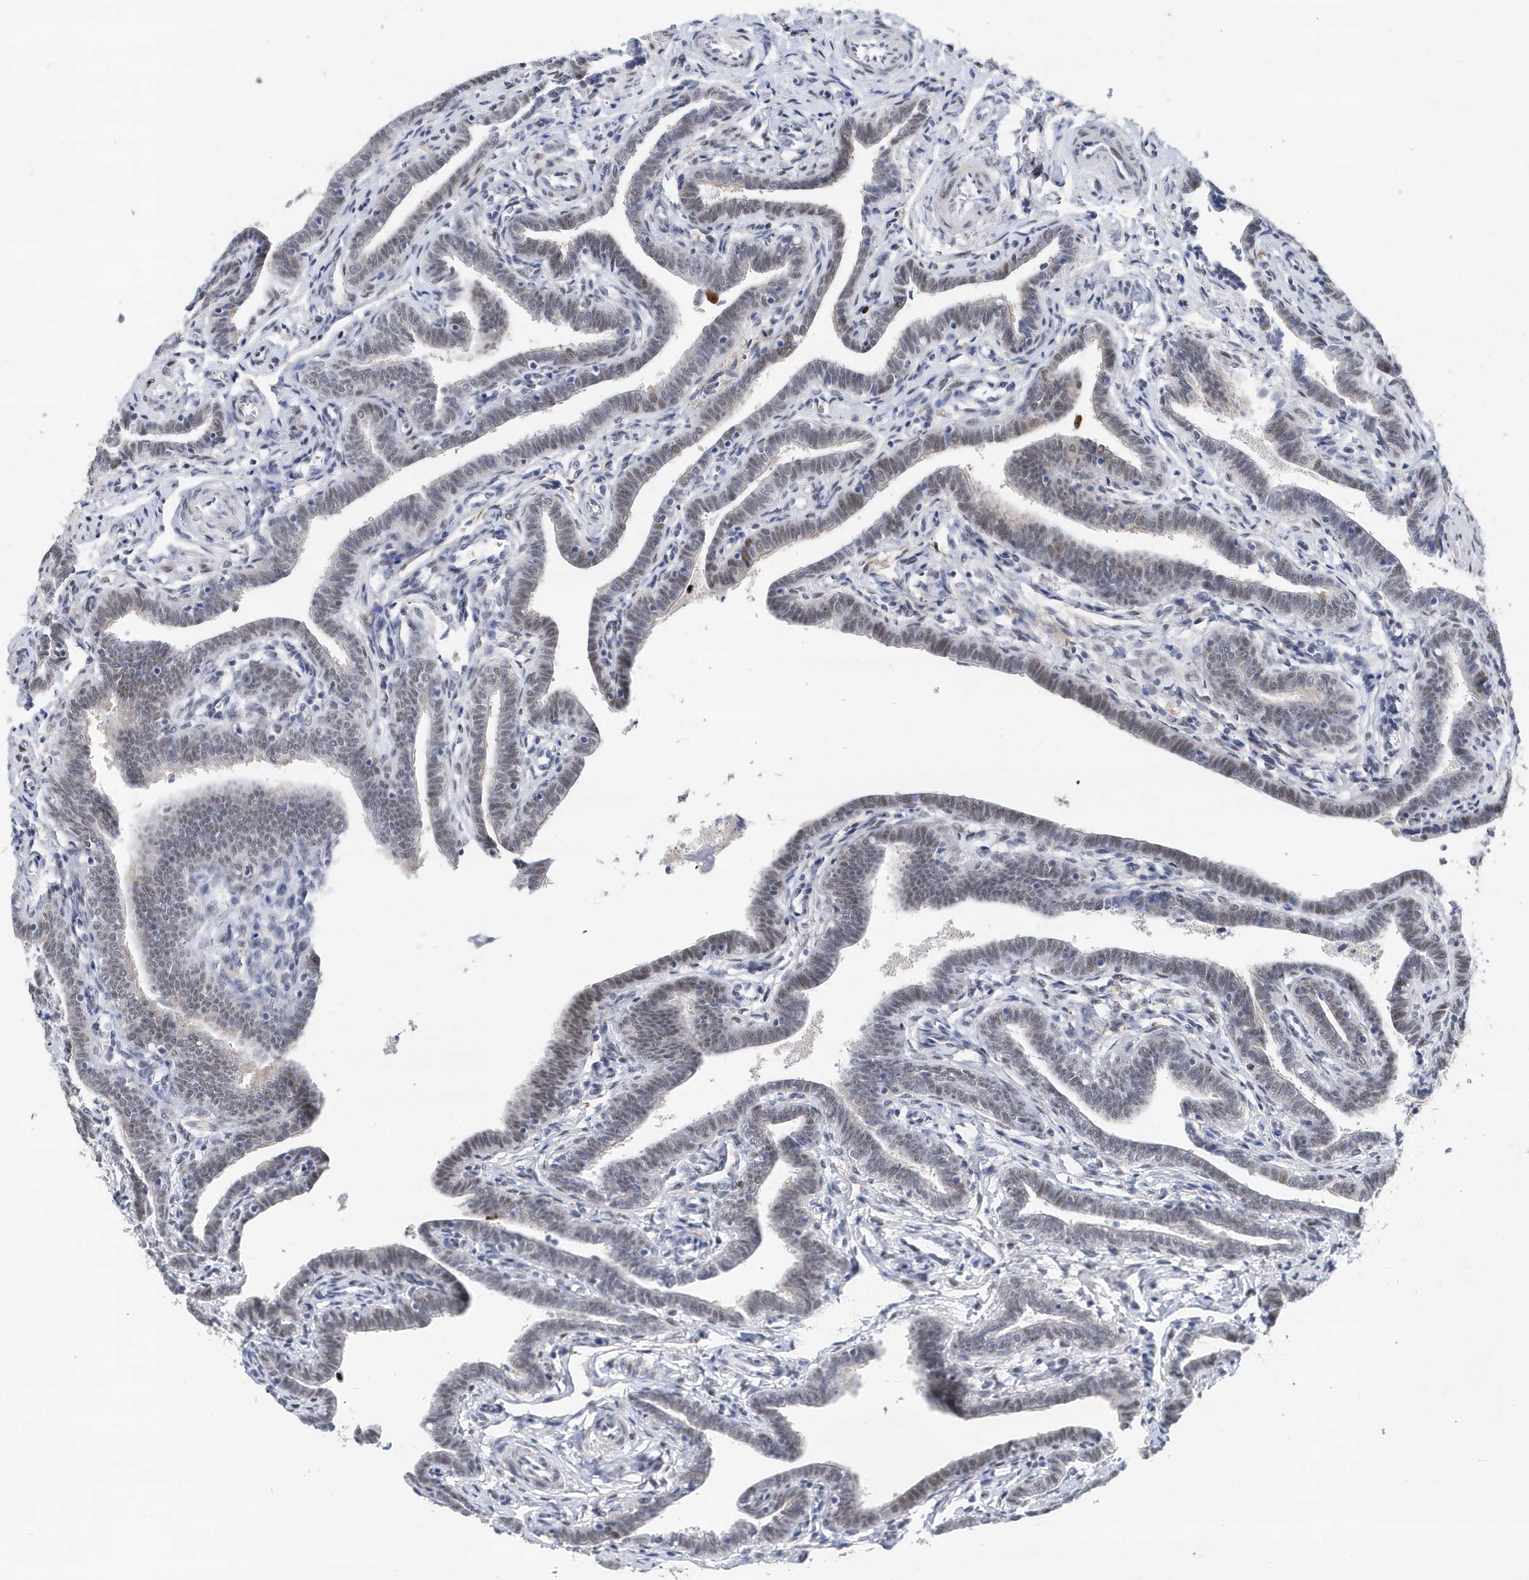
{"staining": {"intensity": "weak", "quantity": "<25%", "location": "nuclear"}, "tissue": "fallopian tube", "cell_type": "Glandular cells", "image_type": "normal", "snomed": [{"axis": "morphology", "description": "Normal tissue, NOS"}, {"axis": "topography", "description": "Fallopian tube"}], "caption": "IHC photomicrograph of benign fallopian tube: fallopian tube stained with DAB (3,3'-diaminobenzidine) reveals no significant protein staining in glandular cells.", "gene": "RPP30", "patient": {"sex": "female", "age": 36}}